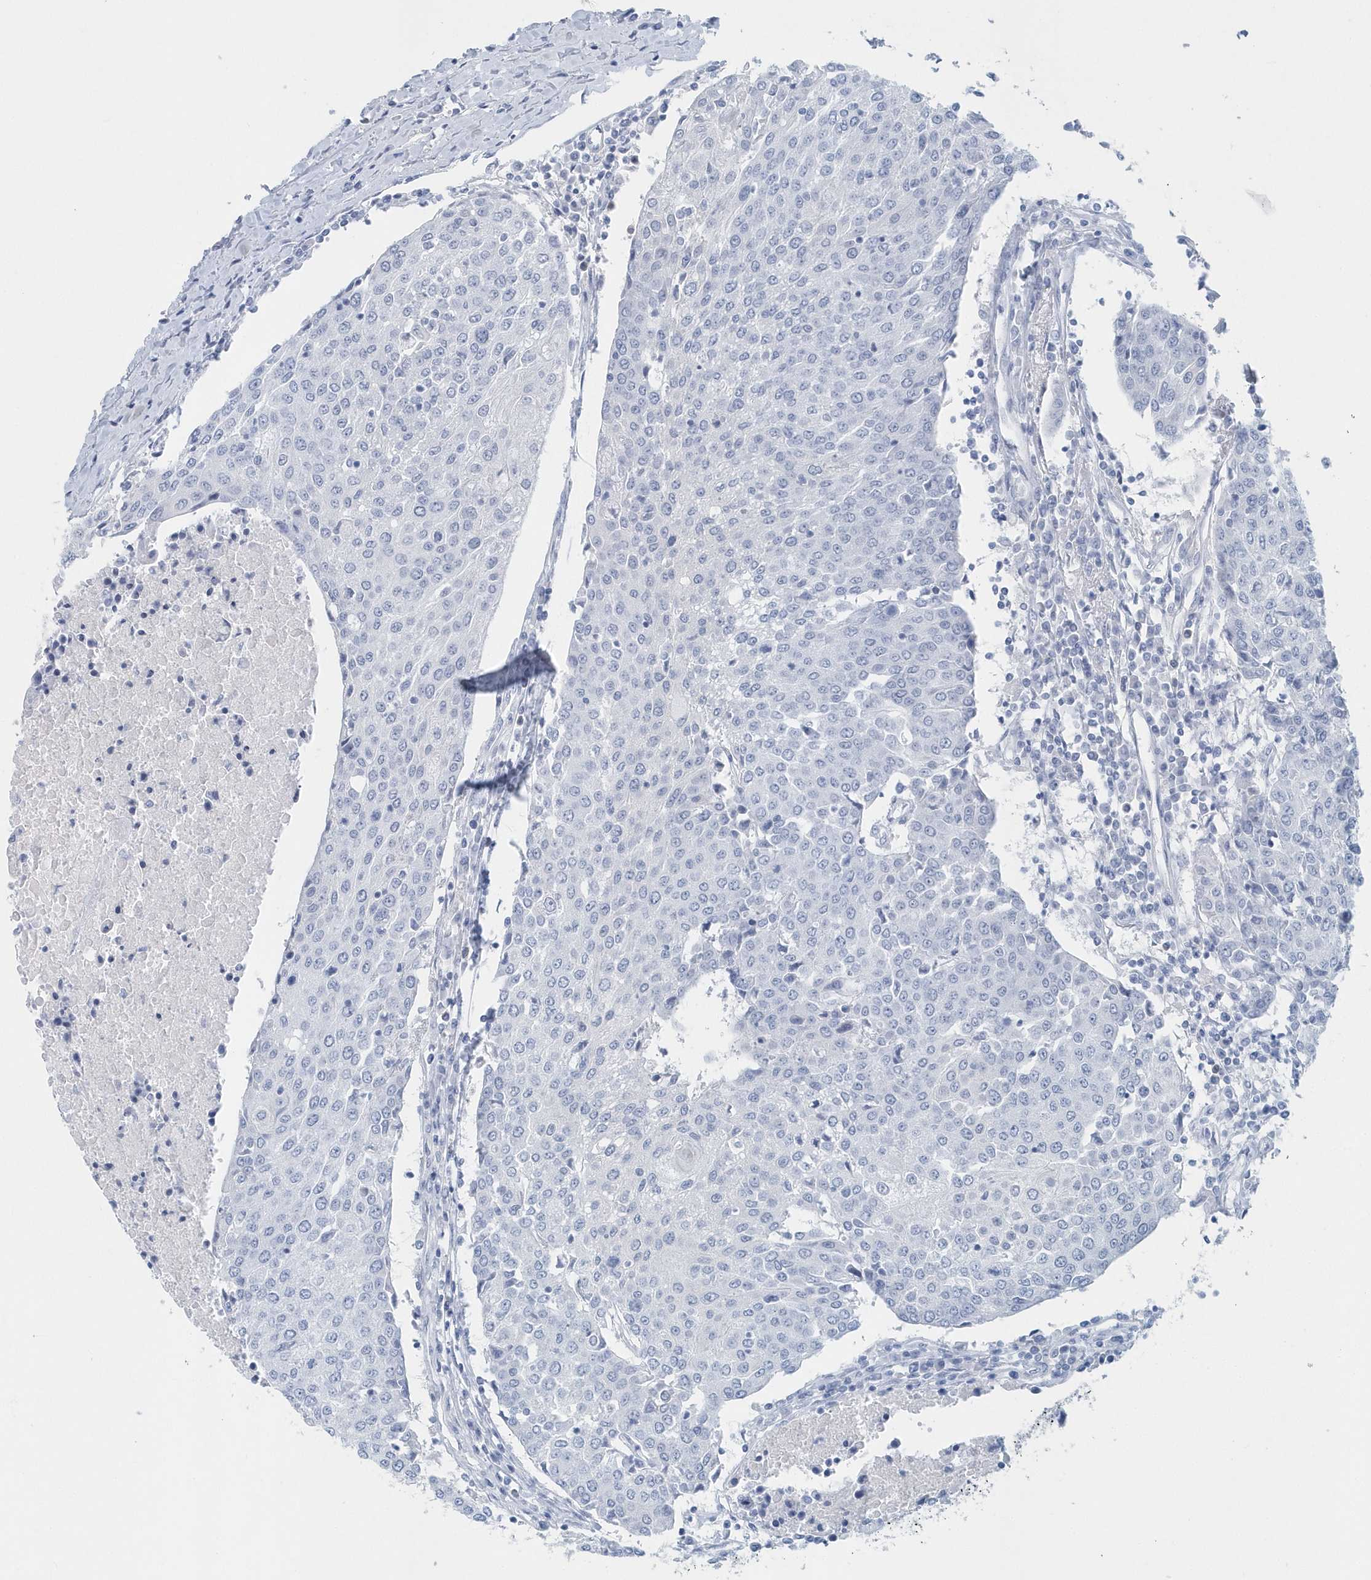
{"staining": {"intensity": "negative", "quantity": "none", "location": "none"}, "tissue": "urothelial cancer", "cell_type": "Tumor cells", "image_type": "cancer", "snomed": [{"axis": "morphology", "description": "Urothelial carcinoma, High grade"}, {"axis": "topography", "description": "Urinary bladder"}], "caption": "Immunohistochemistry (IHC) micrograph of neoplastic tissue: high-grade urothelial carcinoma stained with DAB (3,3'-diaminobenzidine) displays no significant protein expression in tumor cells. (Stains: DAB (3,3'-diaminobenzidine) immunohistochemistry (IHC) with hematoxylin counter stain, Microscopy: brightfield microscopy at high magnification).", "gene": "PTPRO", "patient": {"sex": "female", "age": 85}}